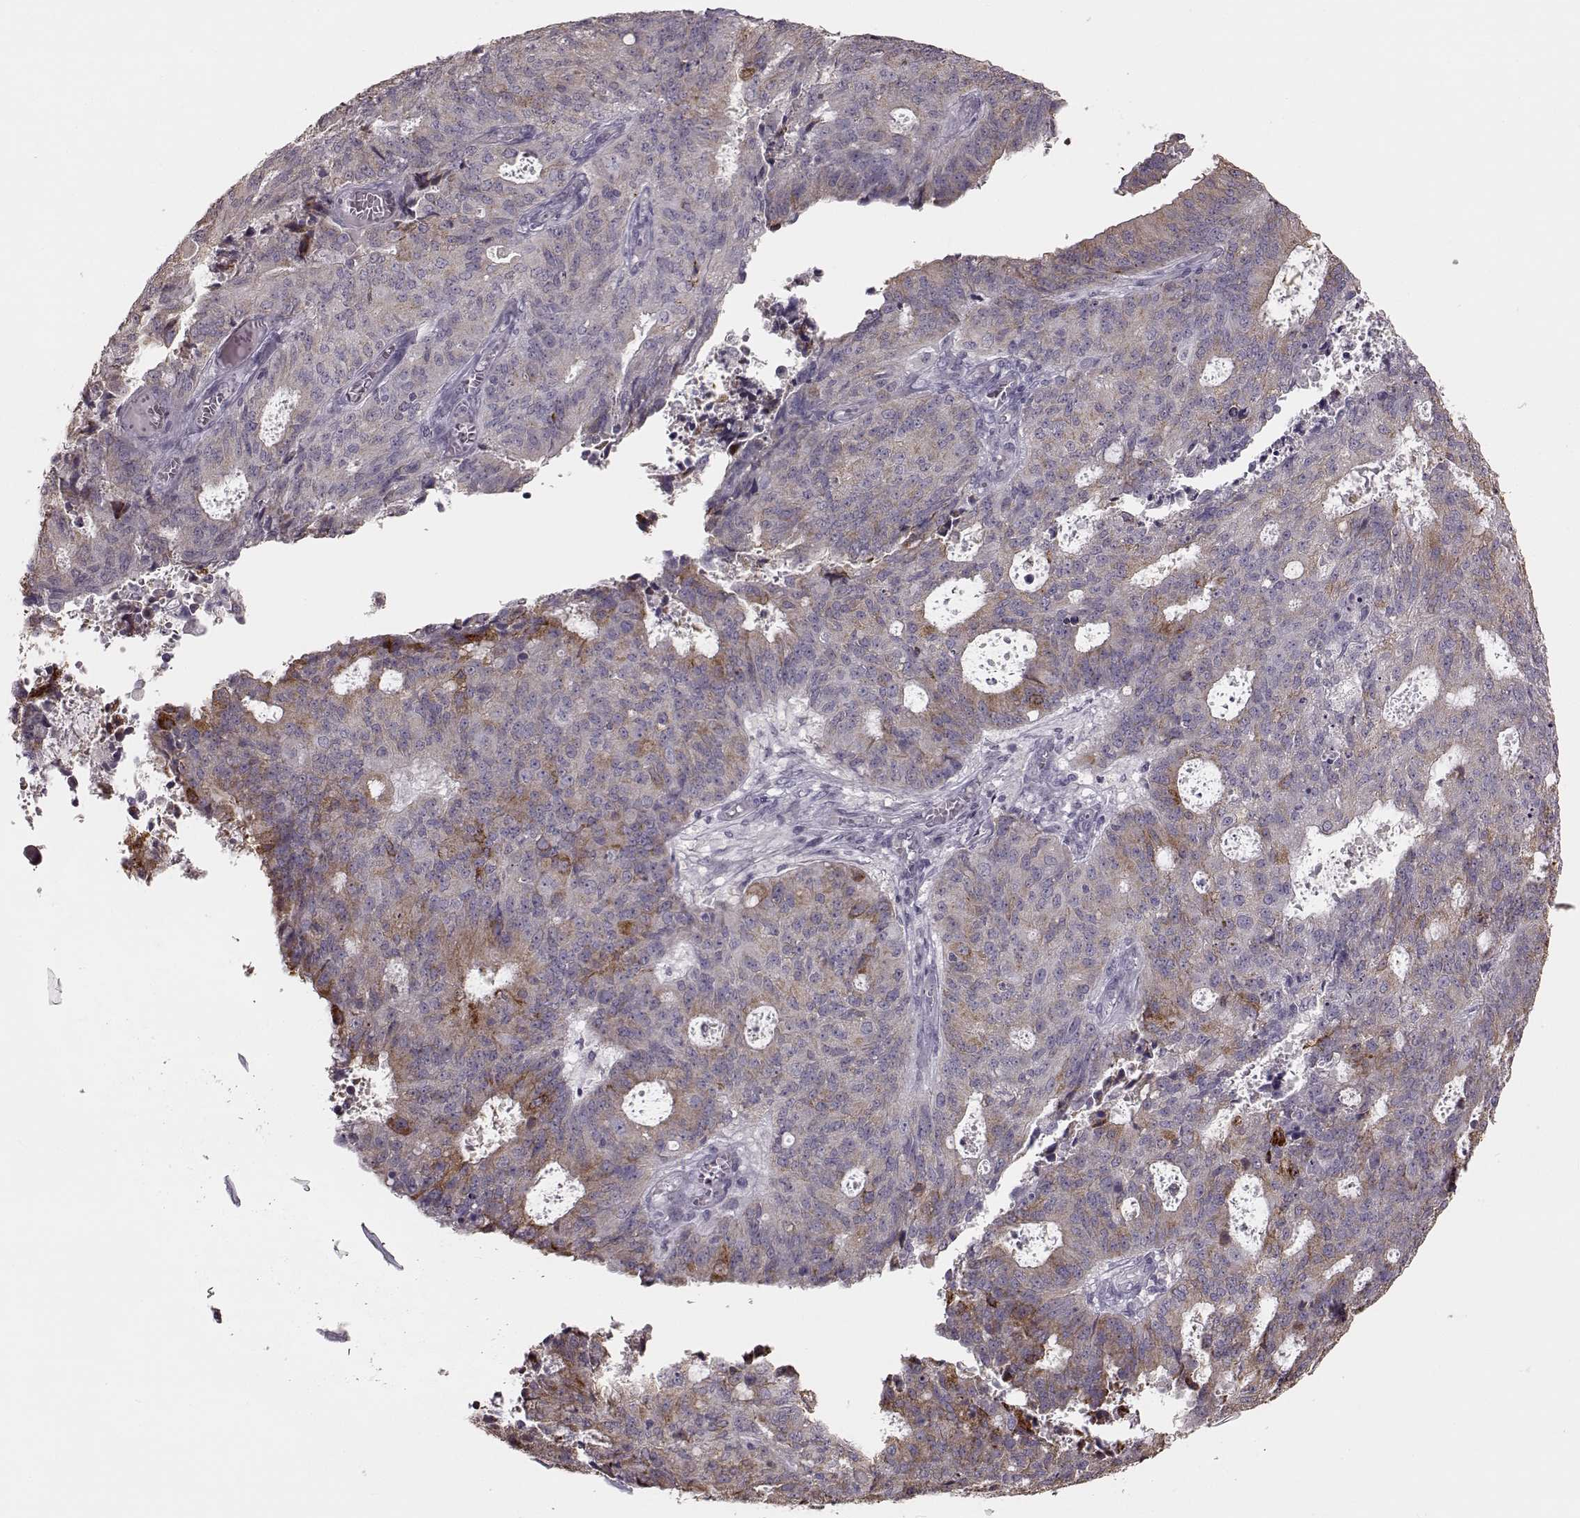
{"staining": {"intensity": "weak", "quantity": "25%-75%", "location": "cytoplasmic/membranous"}, "tissue": "endometrial cancer", "cell_type": "Tumor cells", "image_type": "cancer", "snomed": [{"axis": "morphology", "description": "Adenocarcinoma, NOS"}, {"axis": "topography", "description": "Endometrium"}], "caption": "The image exhibits staining of adenocarcinoma (endometrial), revealing weak cytoplasmic/membranous protein expression (brown color) within tumor cells.", "gene": "MAP6D1", "patient": {"sex": "female", "age": 82}}